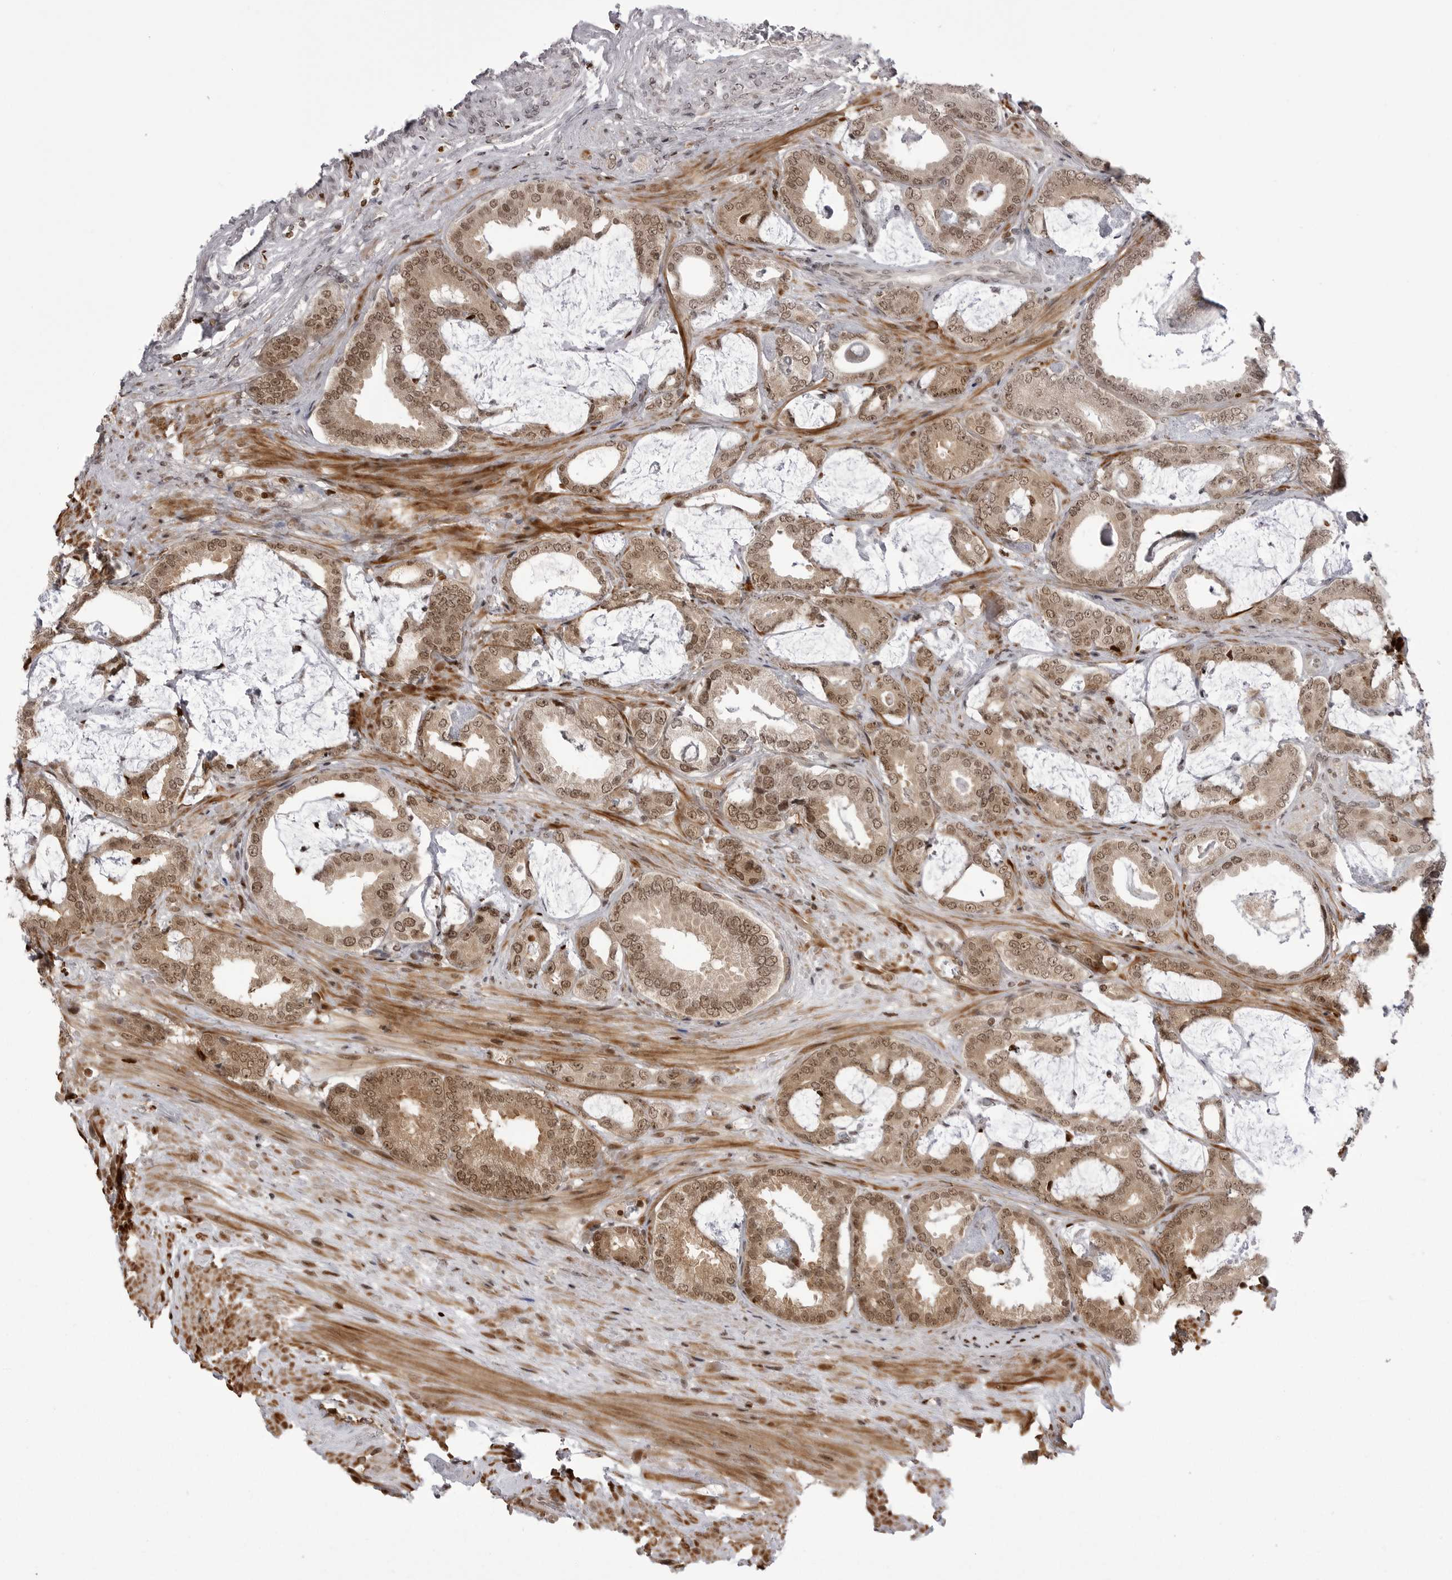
{"staining": {"intensity": "moderate", "quantity": ">75%", "location": "cytoplasmic/membranous,nuclear"}, "tissue": "prostate cancer", "cell_type": "Tumor cells", "image_type": "cancer", "snomed": [{"axis": "morphology", "description": "Adenocarcinoma, Low grade"}, {"axis": "topography", "description": "Prostate"}], "caption": "This micrograph shows immunohistochemistry (IHC) staining of human prostate cancer (adenocarcinoma (low-grade)), with medium moderate cytoplasmic/membranous and nuclear positivity in approximately >75% of tumor cells.", "gene": "PTK2B", "patient": {"sex": "male", "age": 71}}